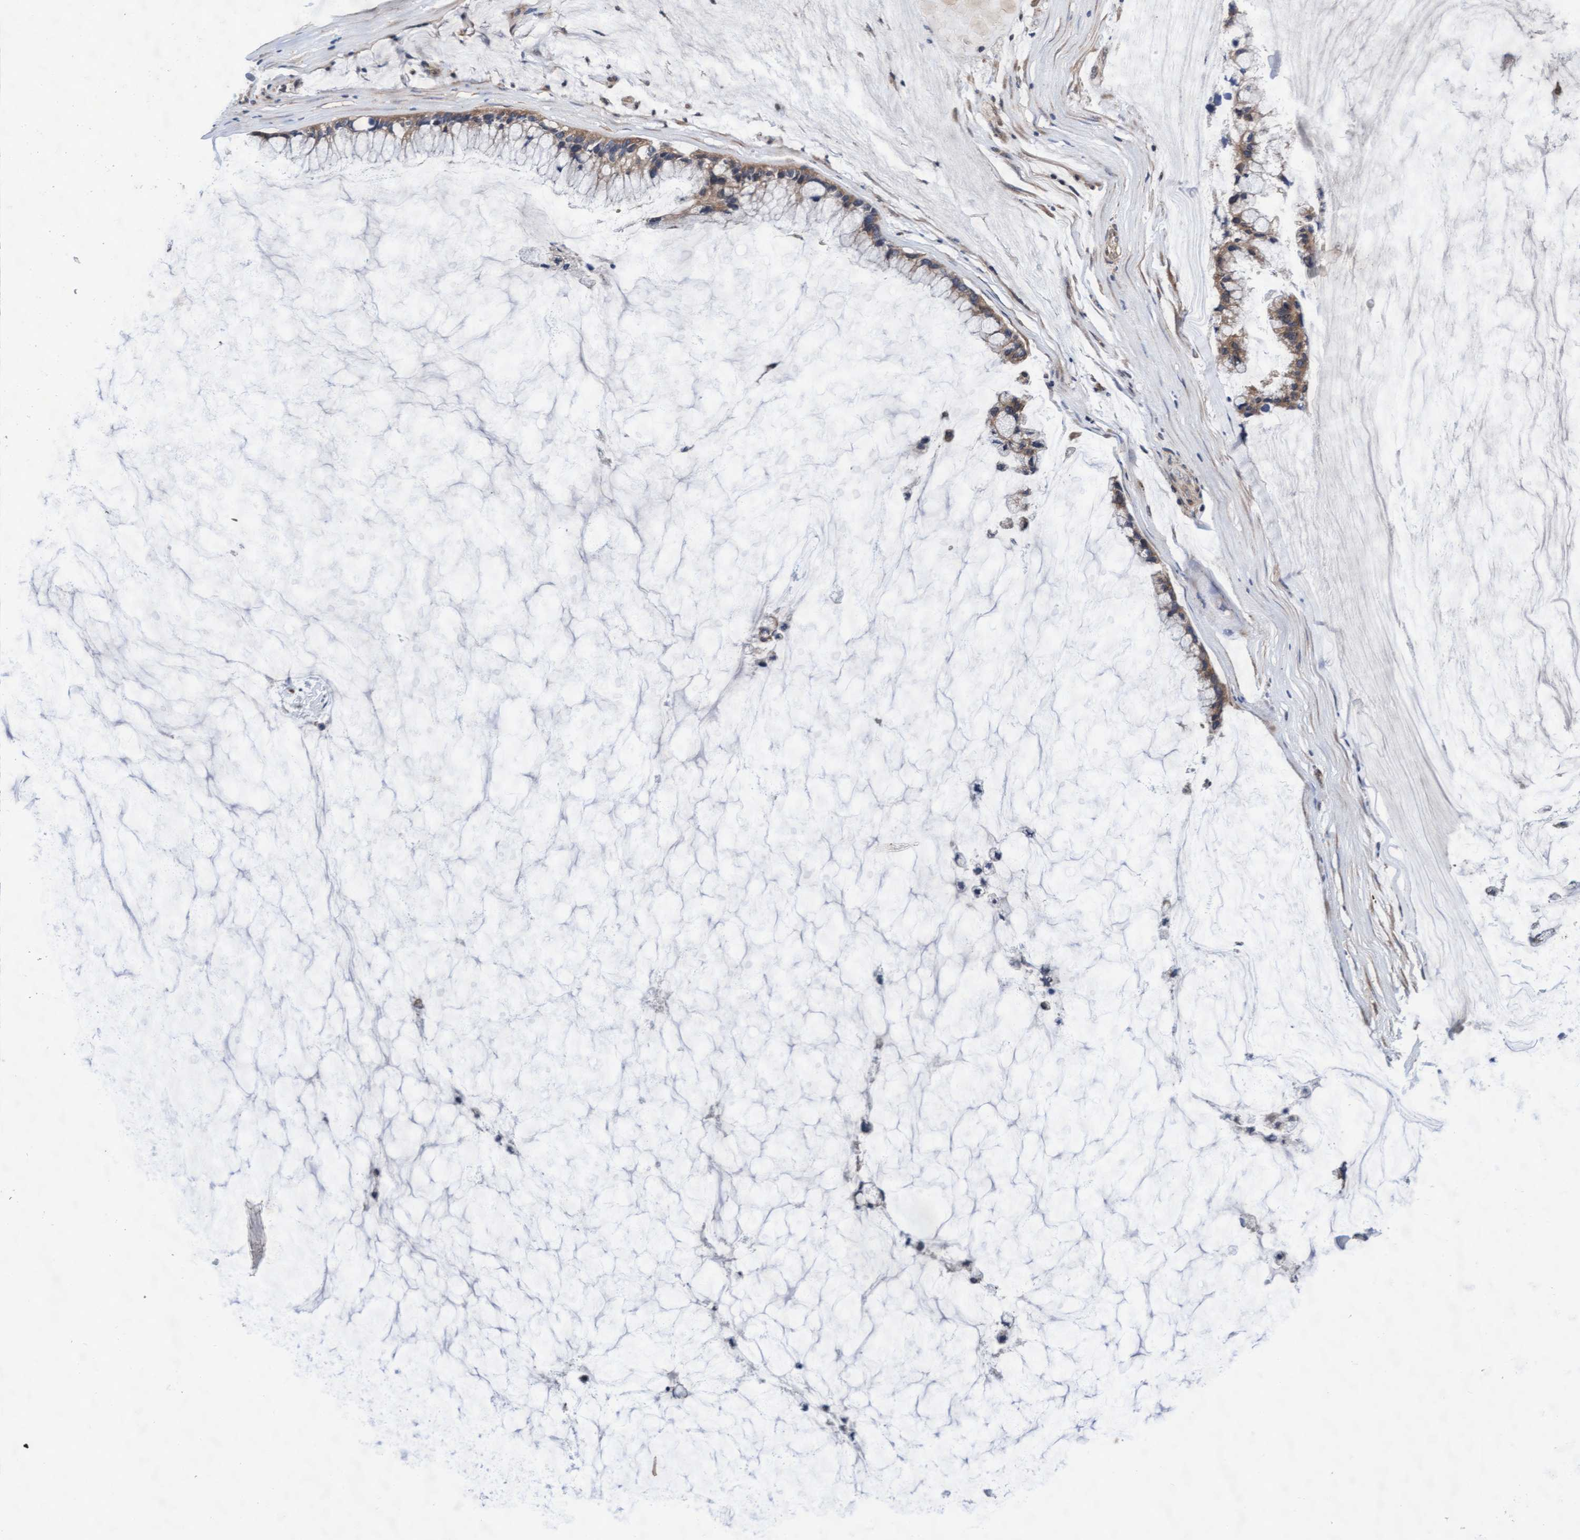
{"staining": {"intensity": "weak", "quantity": "25%-75%", "location": "cytoplasmic/membranous"}, "tissue": "ovarian cancer", "cell_type": "Tumor cells", "image_type": "cancer", "snomed": [{"axis": "morphology", "description": "Cystadenocarcinoma, mucinous, NOS"}, {"axis": "topography", "description": "Ovary"}], "caption": "Brown immunohistochemical staining in human ovarian cancer shows weak cytoplasmic/membranous positivity in about 25%-75% of tumor cells.", "gene": "EFCAB13", "patient": {"sex": "female", "age": 39}}